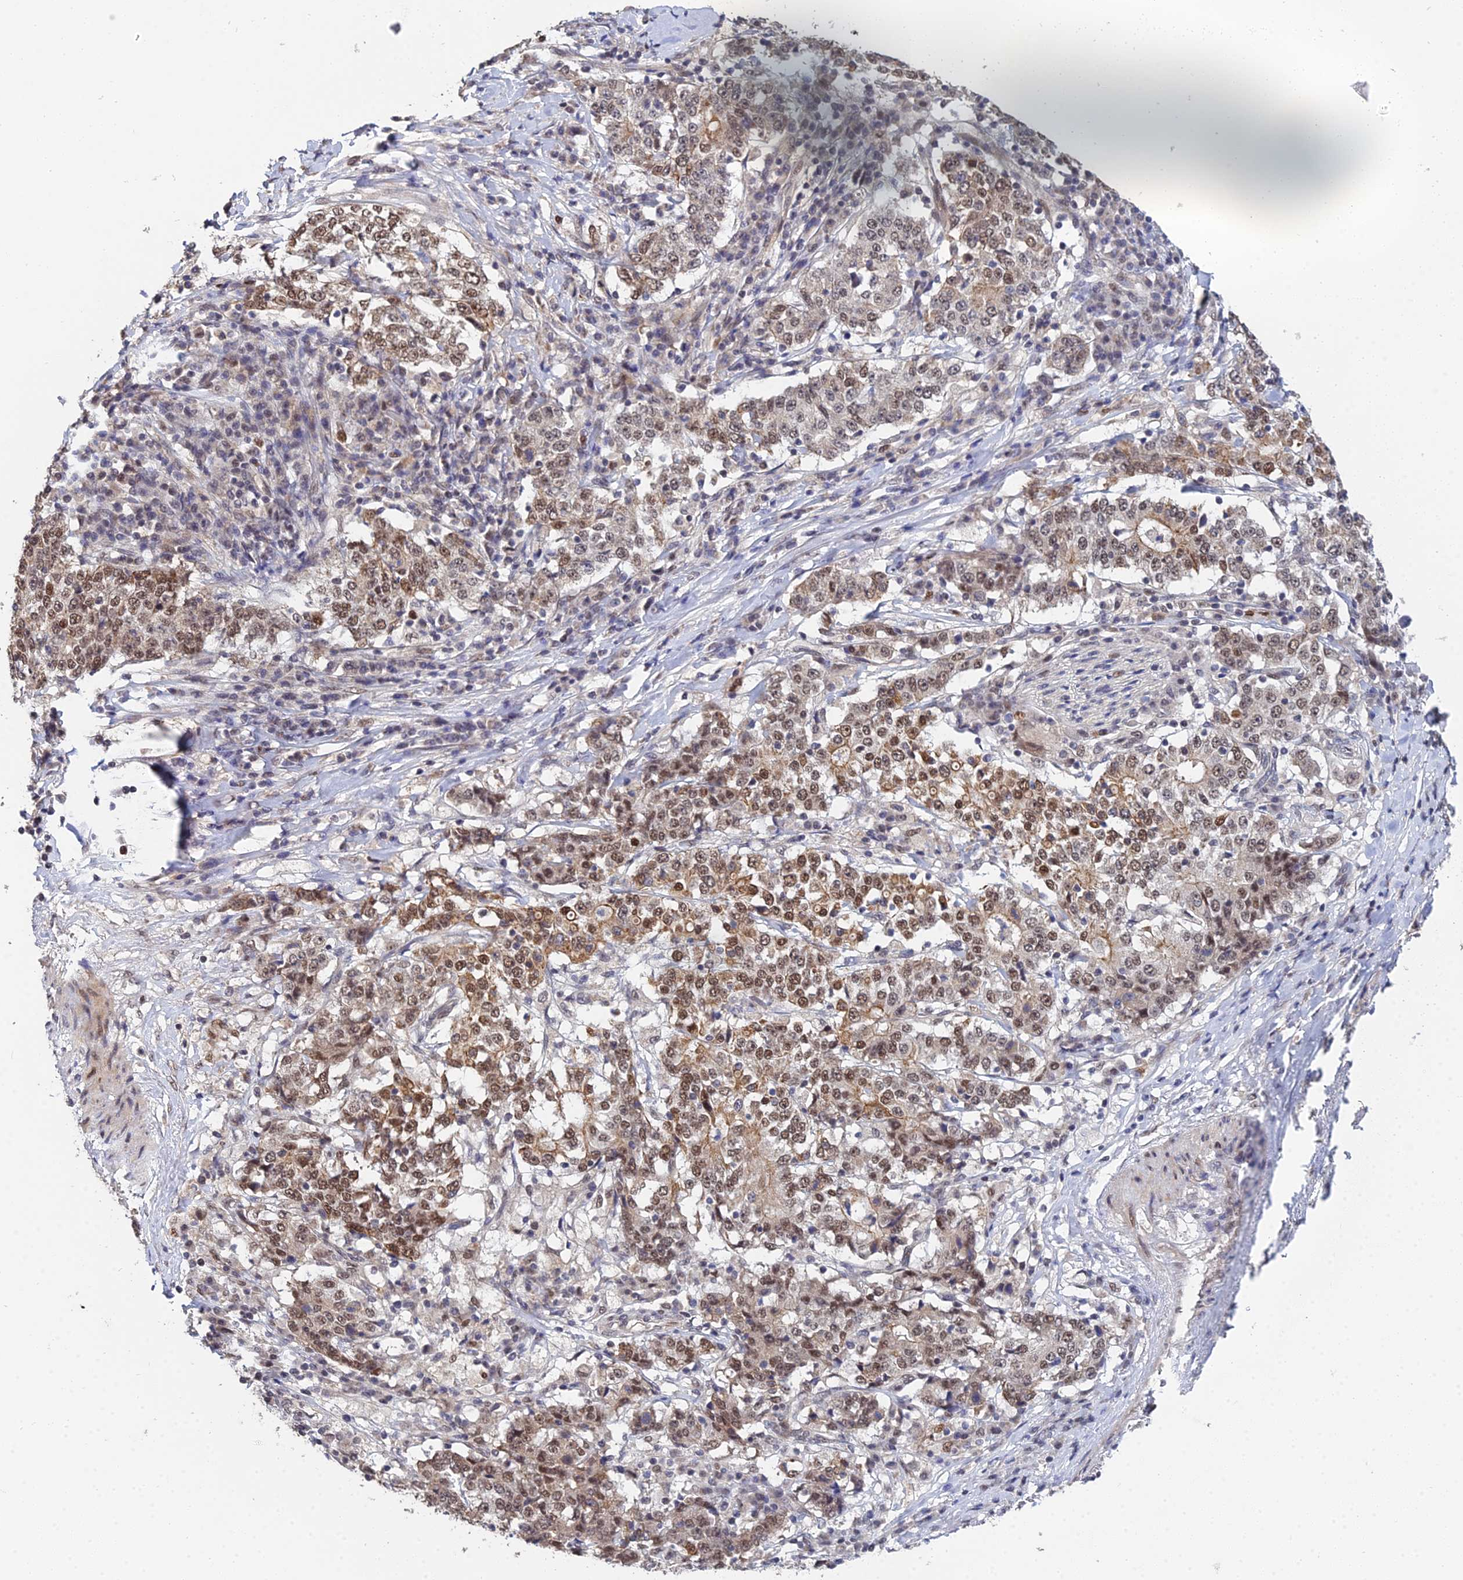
{"staining": {"intensity": "moderate", "quantity": ">75%", "location": "cytoplasmic/membranous,nuclear"}, "tissue": "stomach cancer", "cell_type": "Tumor cells", "image_type": "cancer", "snomed": [{"axis": "morphology", "description": "Adenocarcinoma, NOS"}, {"axis": "topography", "description": "Stomach"}], "caption": "Adenocarcinoma (stomach) stained for a protein (brown) displays moderate cytoplasmic/membranous and nuclear positive expression in about >75% of tumor cells.", "gene": "ERCC5", "patient": {"sex": "male", "age": 59}}